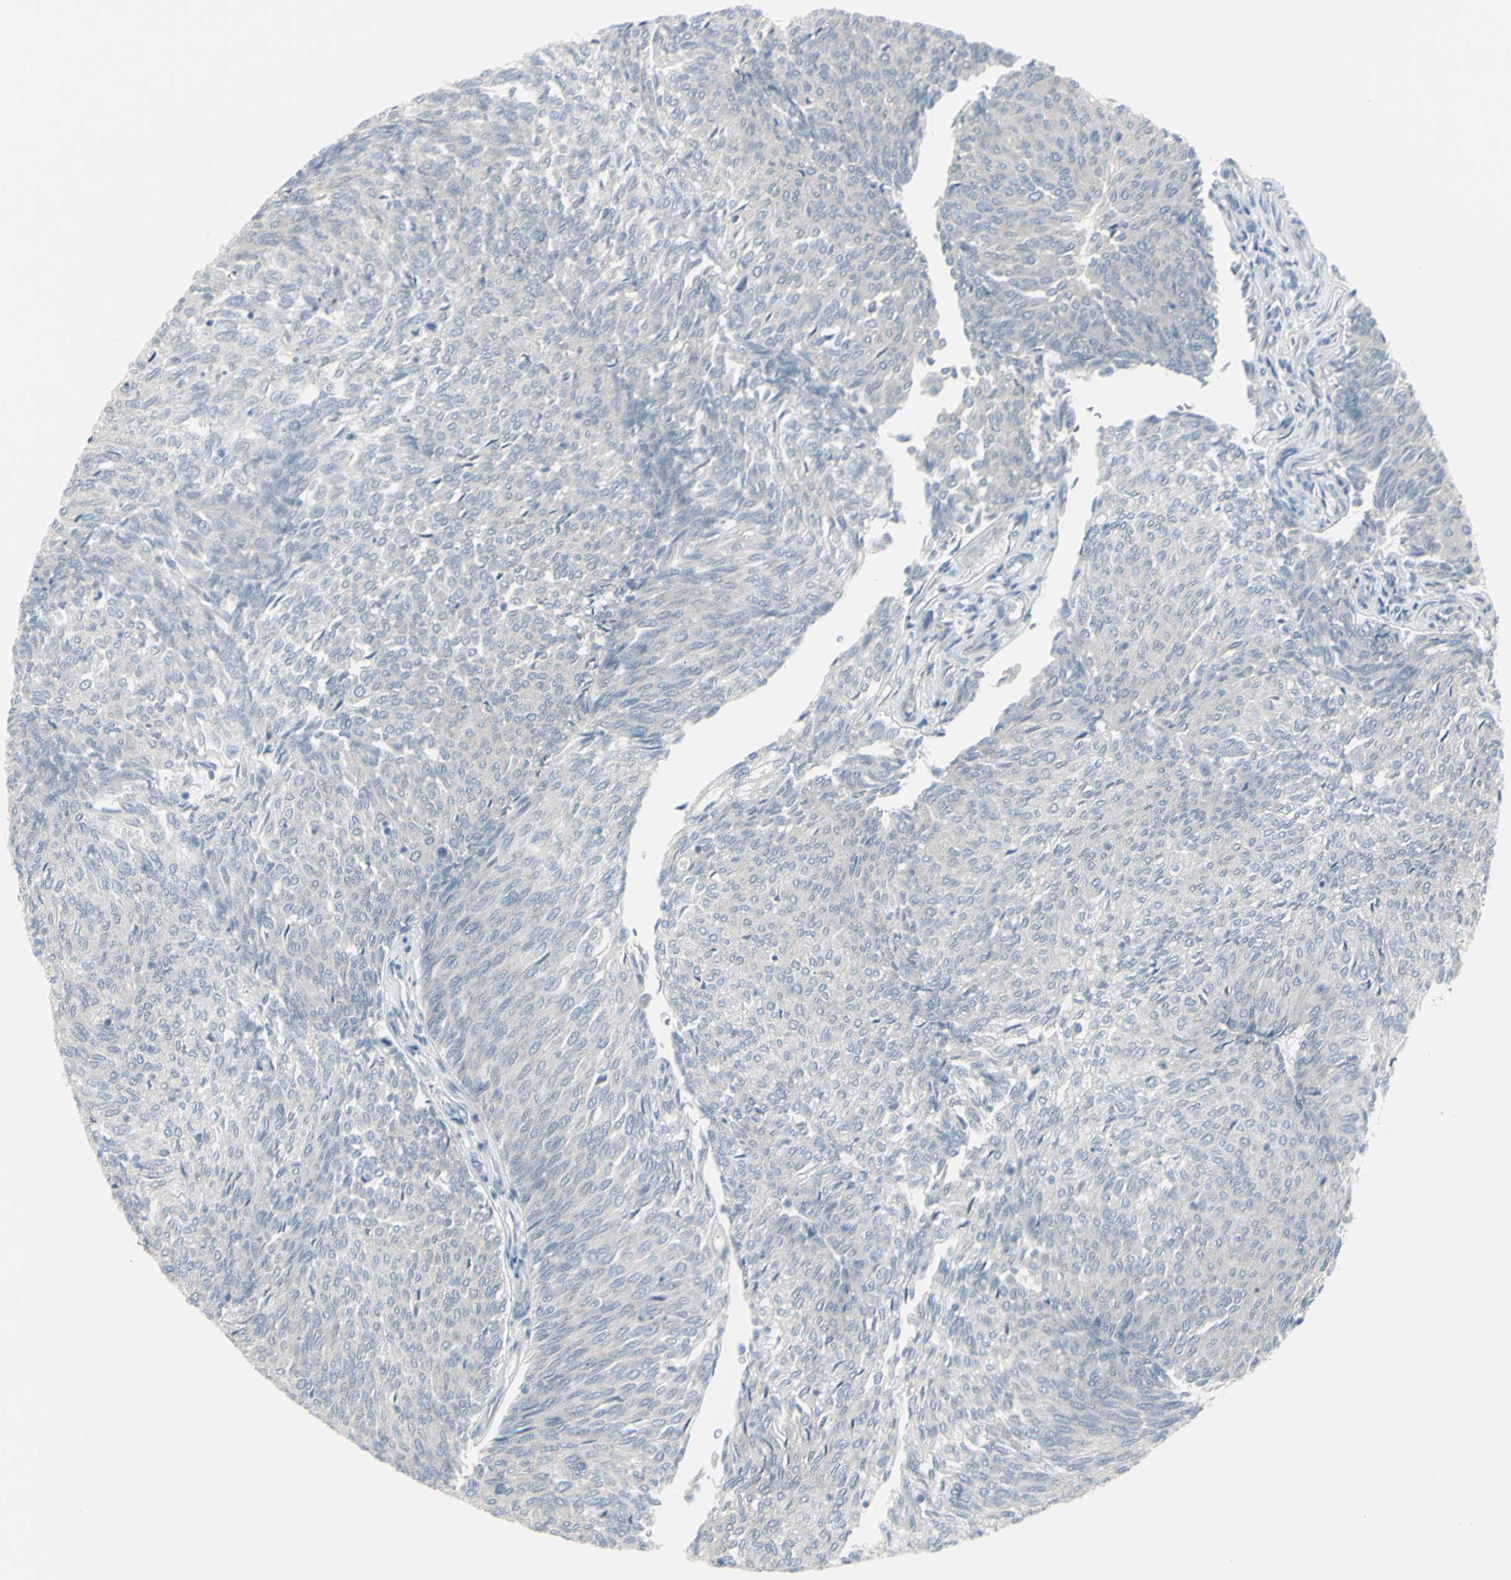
{"staining": {"intensity": "negative", "quantity": "none", "location": "none"}, "tissue": "urothelial cancer", "cell_type": "Tumor cells", "image_type": "cancer", "snomed": [{"axis": "morphology", "description": "Urothelial carcinoma, Low grade"}, {"axis": "topography", "description": "Urinary bladder"}], "caption": "A histopathology image of human urothelial cancer is negative for staining in tumor cells.", "gene": "RAB3A", "patient": {"sex": "female", "age": 79}}